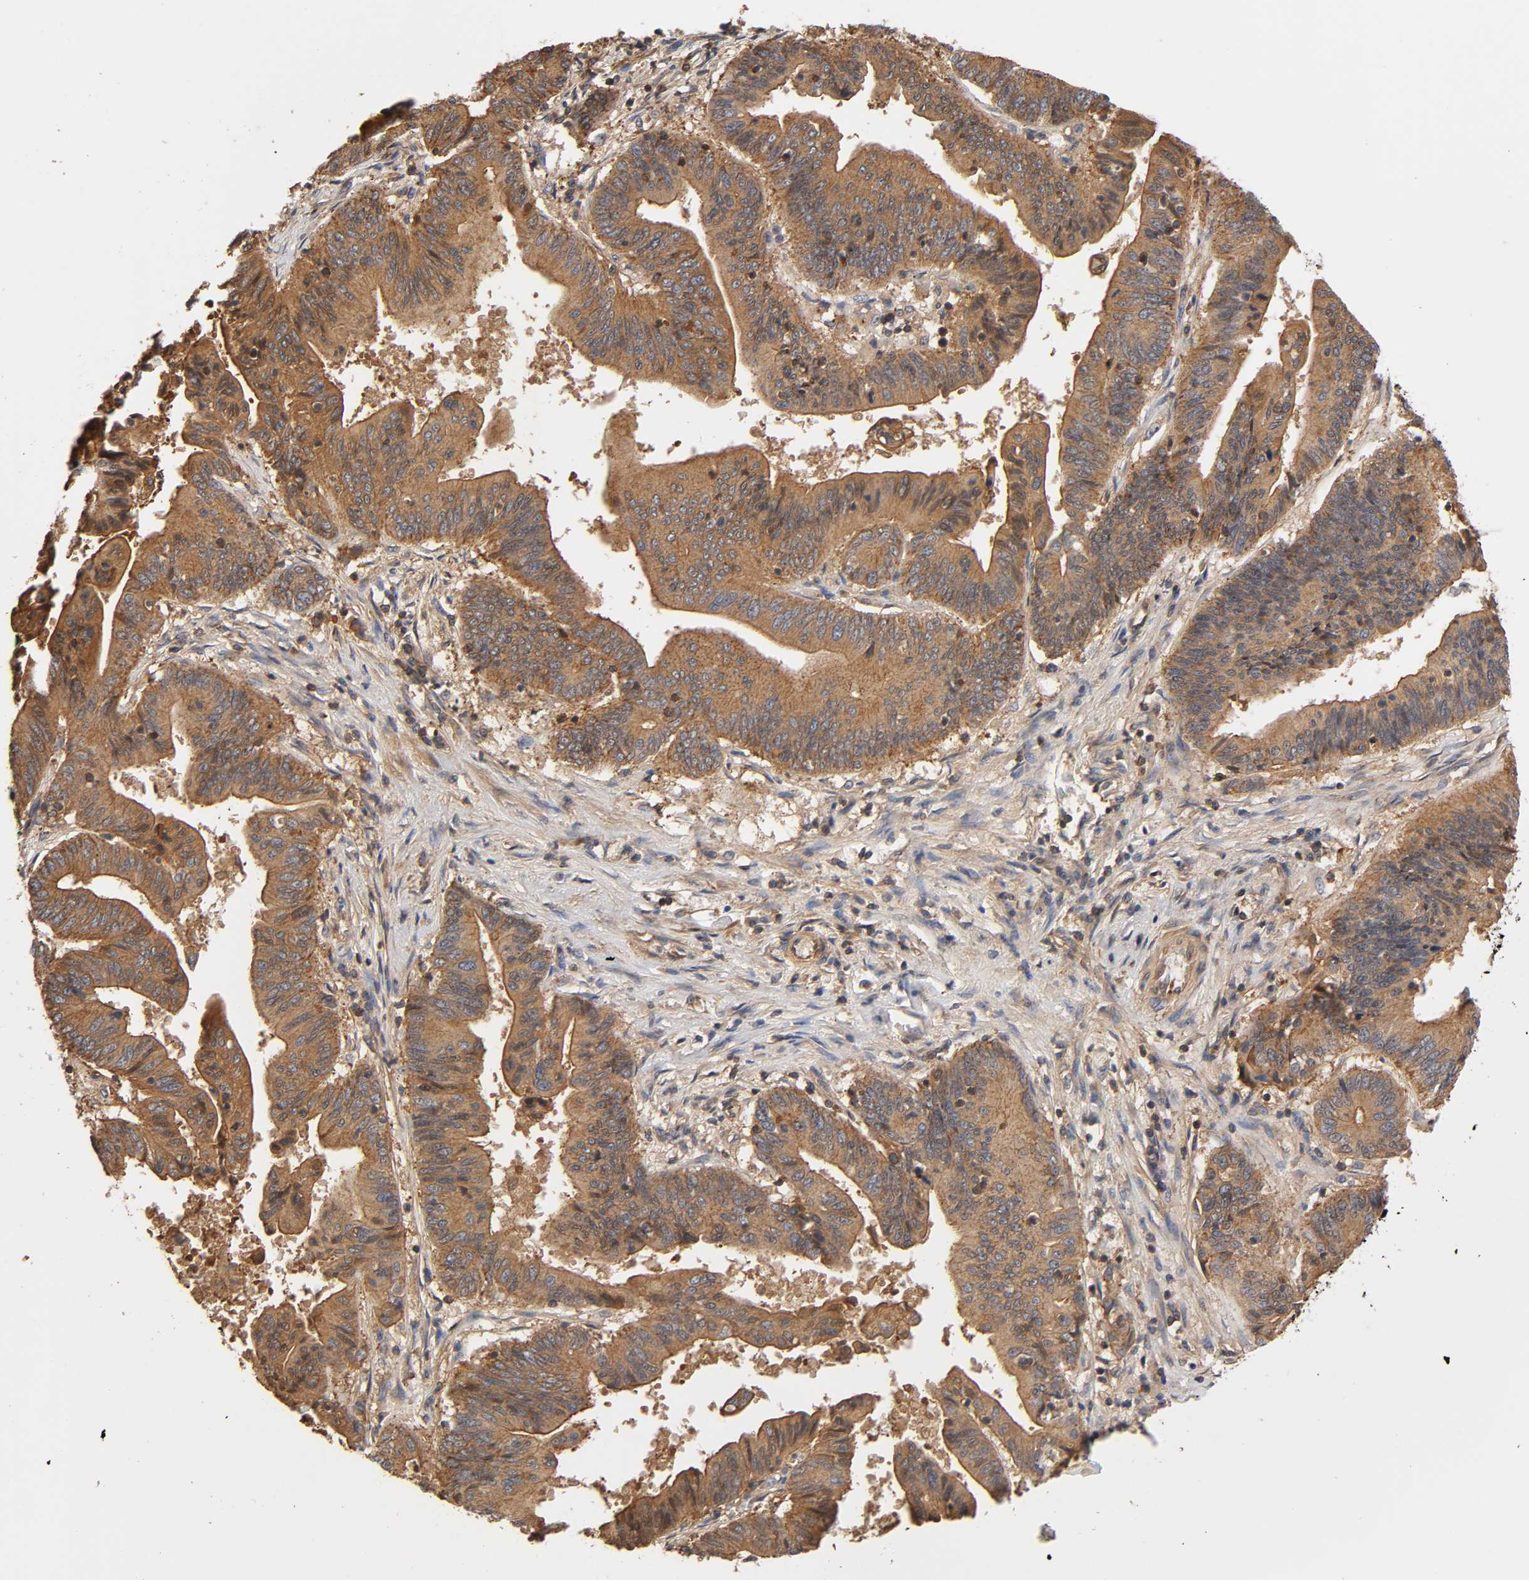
{"staining": {"intensity": "moderate", "quantity": ">75%", "location": "cytoplasmic/membranous"}, "tissue": "pancreatic cancer", "cell_type": "Tumor cells", "image_type": "cancer", "snomed": [{"axis": "morphology", "description": "Adenocarcinoma, NOS"}, {"axis": "topography", "description": "Pancreas"}], "caption": "Pancreatic adenocarcinoma stained with a brown dye displays moderate cytoplasmic/membranous positive expression in about >75% of tumor cells.", "gene": "LAMTOR2", "patient": {"sex": "male", "age": 77}}